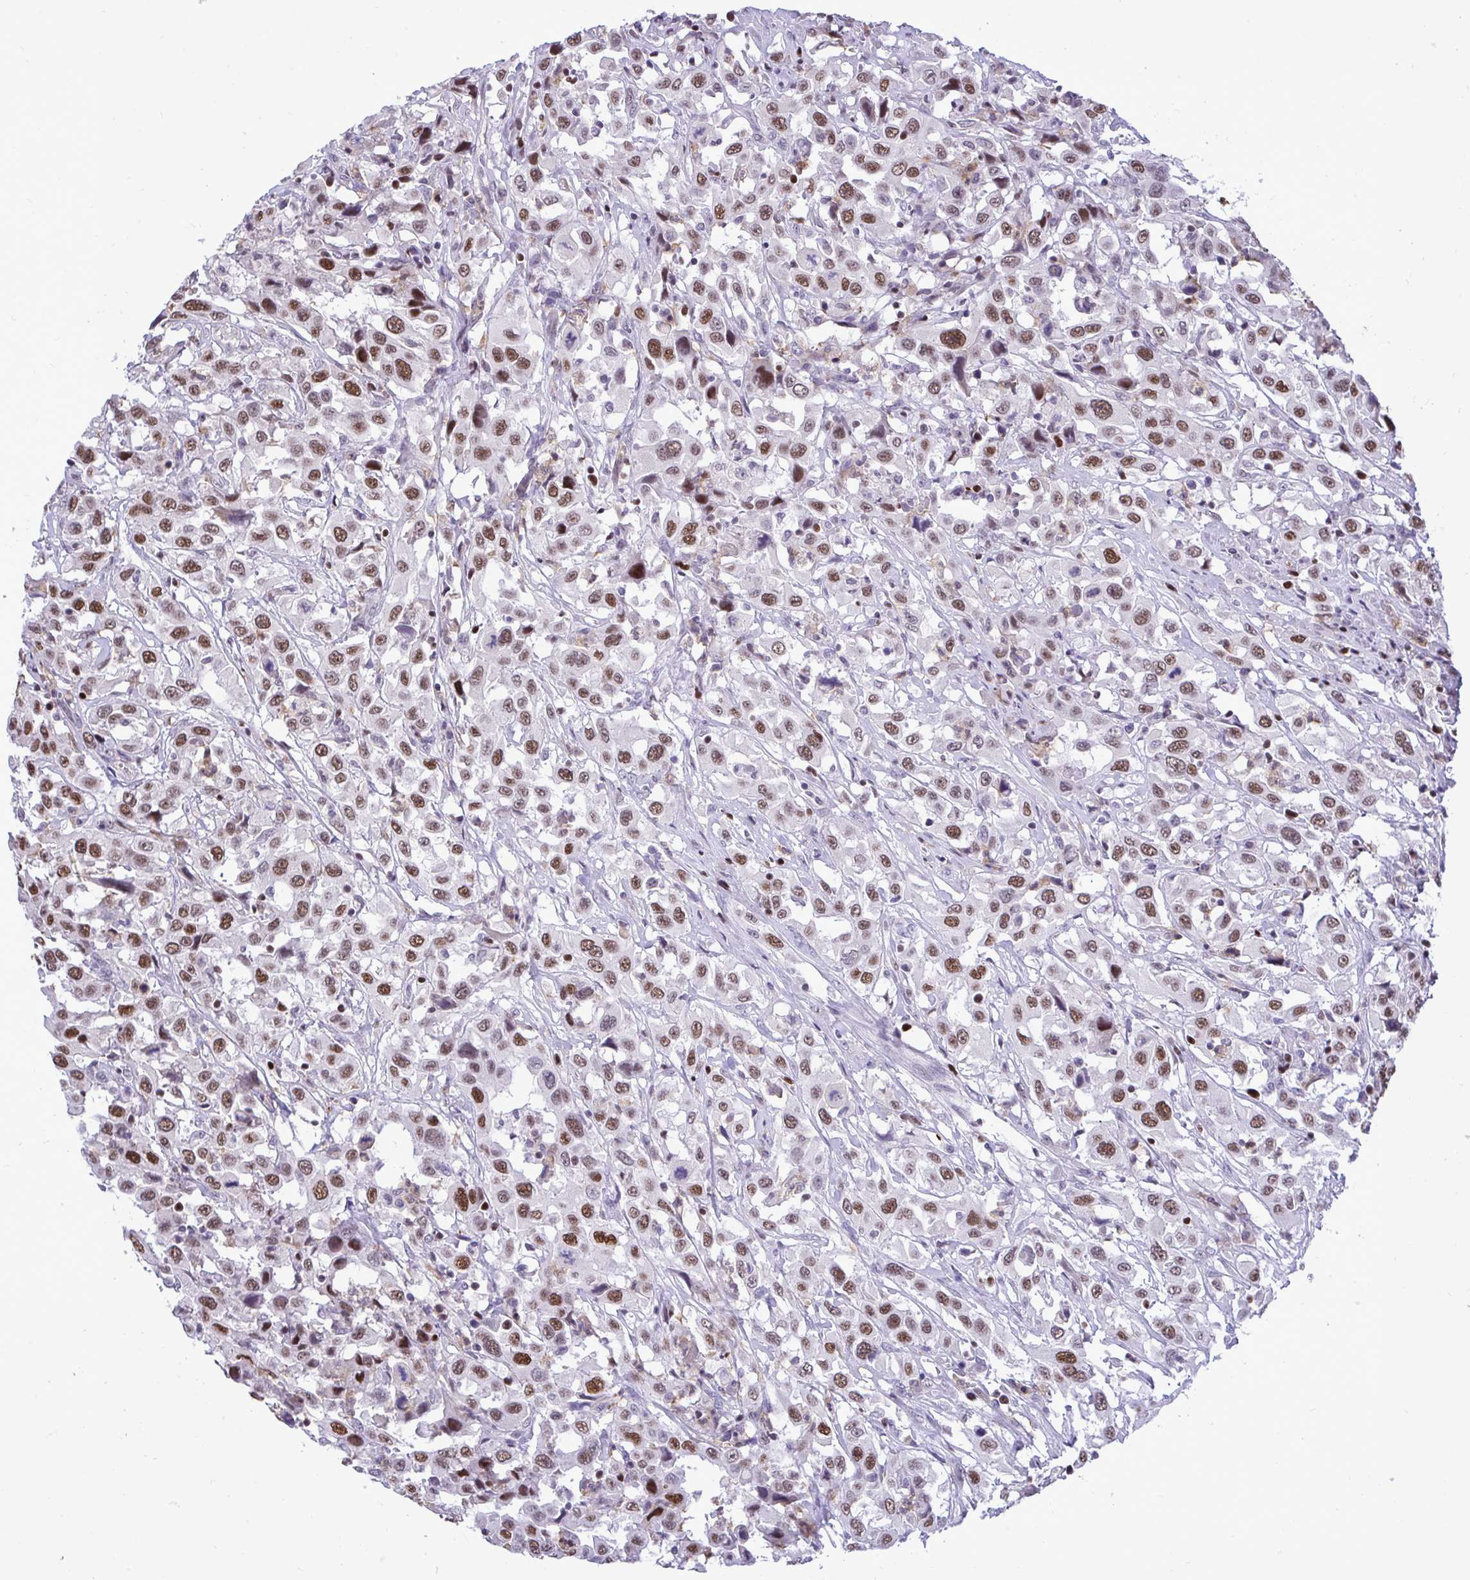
{"staining": {"intensity": "moderate", "quantity": ">75%", "location": "nuclear"}, "tissue": "urothelial cancer", "cell_type": "Tumor cells", "image_type": "cancer", "snomed": [{"axis": "morphology", "description": "Urothelial carcinoma, High grade"}, {"axis": "topography", "description": "Urinary bladder"}], "caption": "Moderate nuclear protein positivity is seen in approximately >75% of tumor cells in urothelial cancer.", "gene": "C1QL2", "patient": {"sex": "male", "age": 61}}